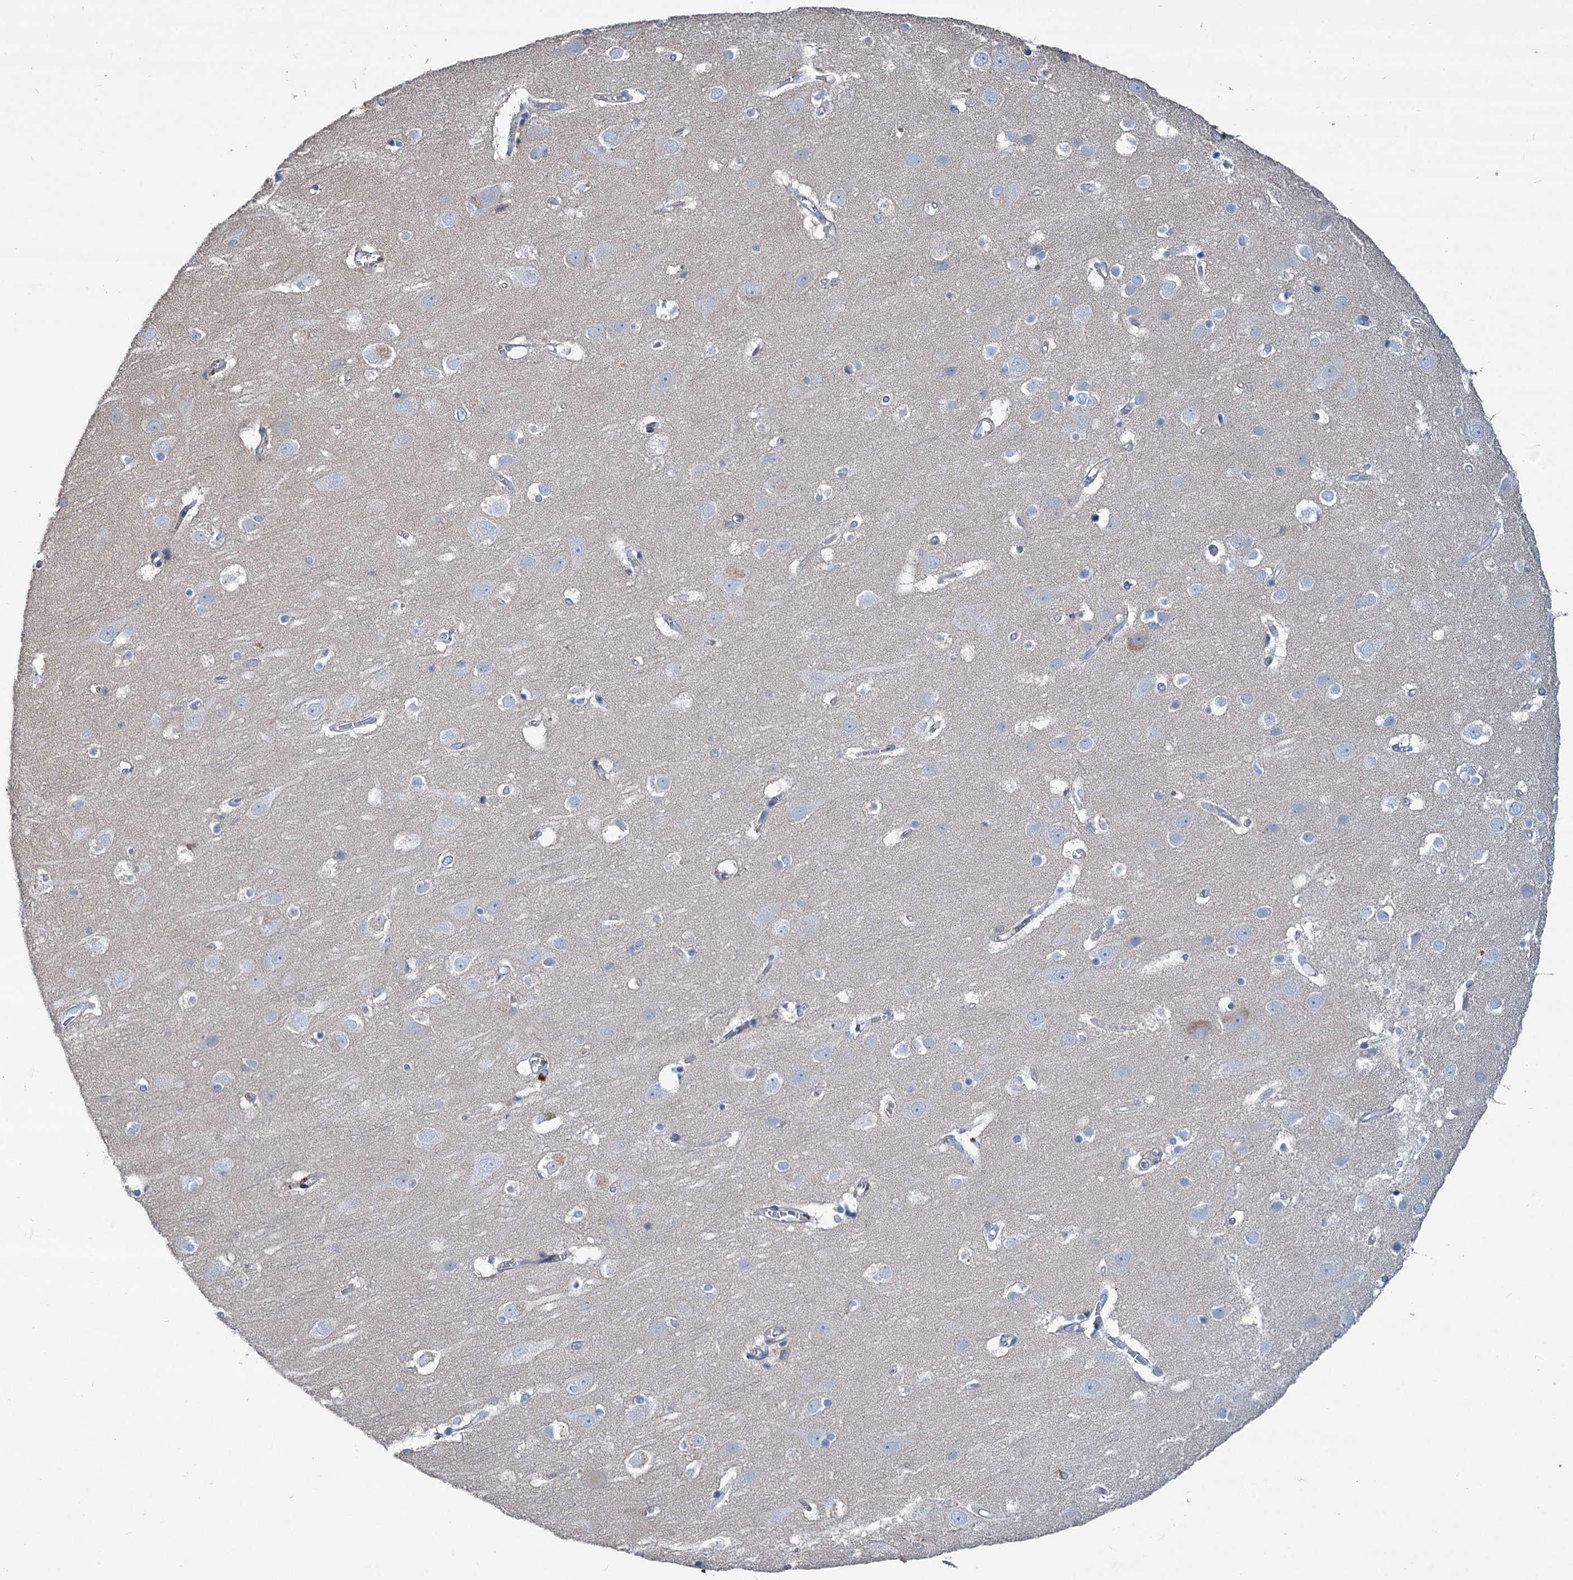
{"staining": {"intensity": "negative", "quantity": "none", "location": "none"}, "tissue": "cerebral cortex", "cell_type": "Endothelial cells", "image_type": "normal", "snomed": [{"axis": "morphology", "description": "Normal tissue, NOS"}, {"axis": "topography", "description": "Cerebral cortex"}], "caption": "The histopathology image displays no staining of endothelial cells in unremarkable cerebral cortex. The staining is performed using DAB brown chromogen with nuclei counter-stained in using hematoxylin.", "gene": "URAD", "patient": {"sex": "male", "age": 54}}